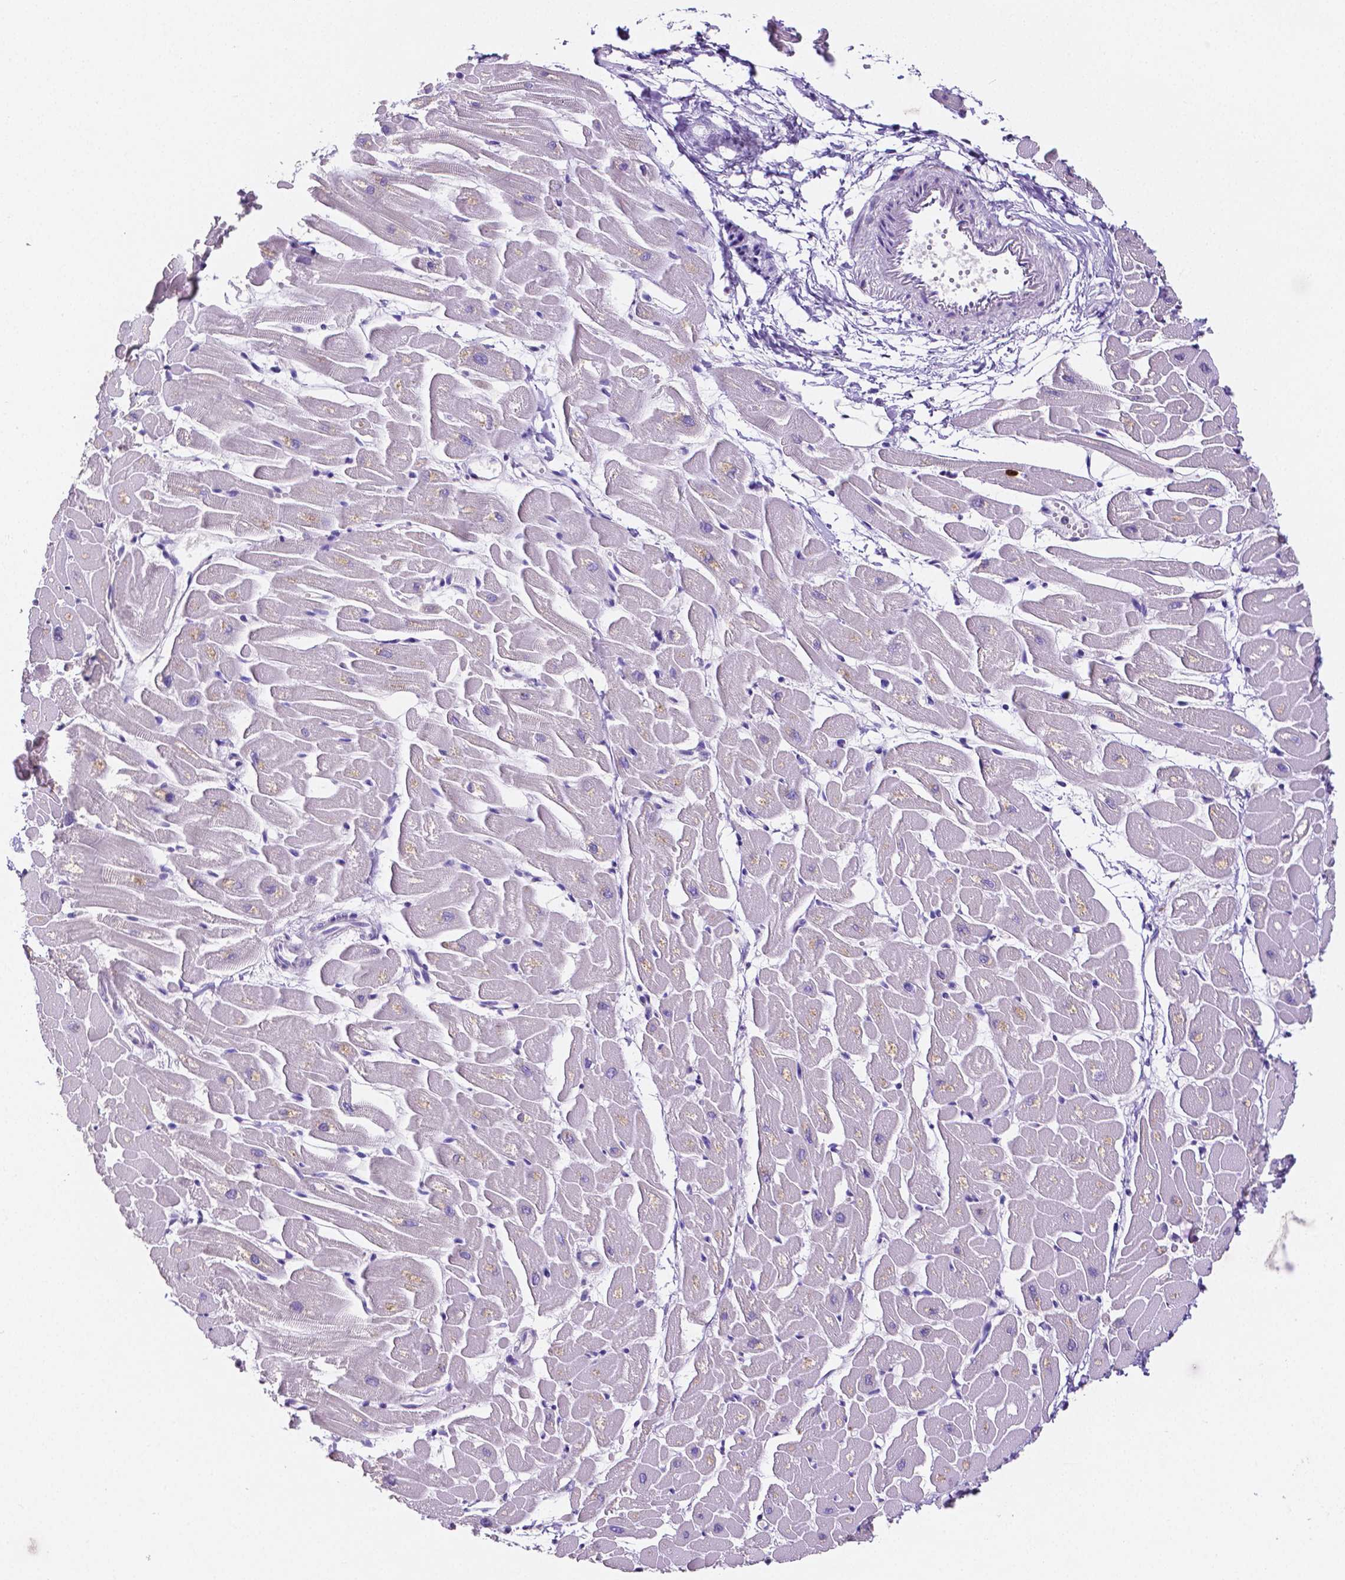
{"staining": {"intensity": "negative", "quantity": "none", "location": "none"}, "tissue": "heart muscle", "cell_type": "Cardiomyocytes", "image_type": "normal", "snomed": [{"axis": "morphology", "description": "Normal tissue, NOS"}, {"axis": "topography", "description": "Heart"}], "caption": "Cardiomyocytes are negative for protein expression in benign human heart muscle. (DAB (3,3'-diaminobenzidine) IHC visualized using brightfield microscopy, high magnification).", "gene": "MMP9", "patient": {"sex": "male", "age": 57}}